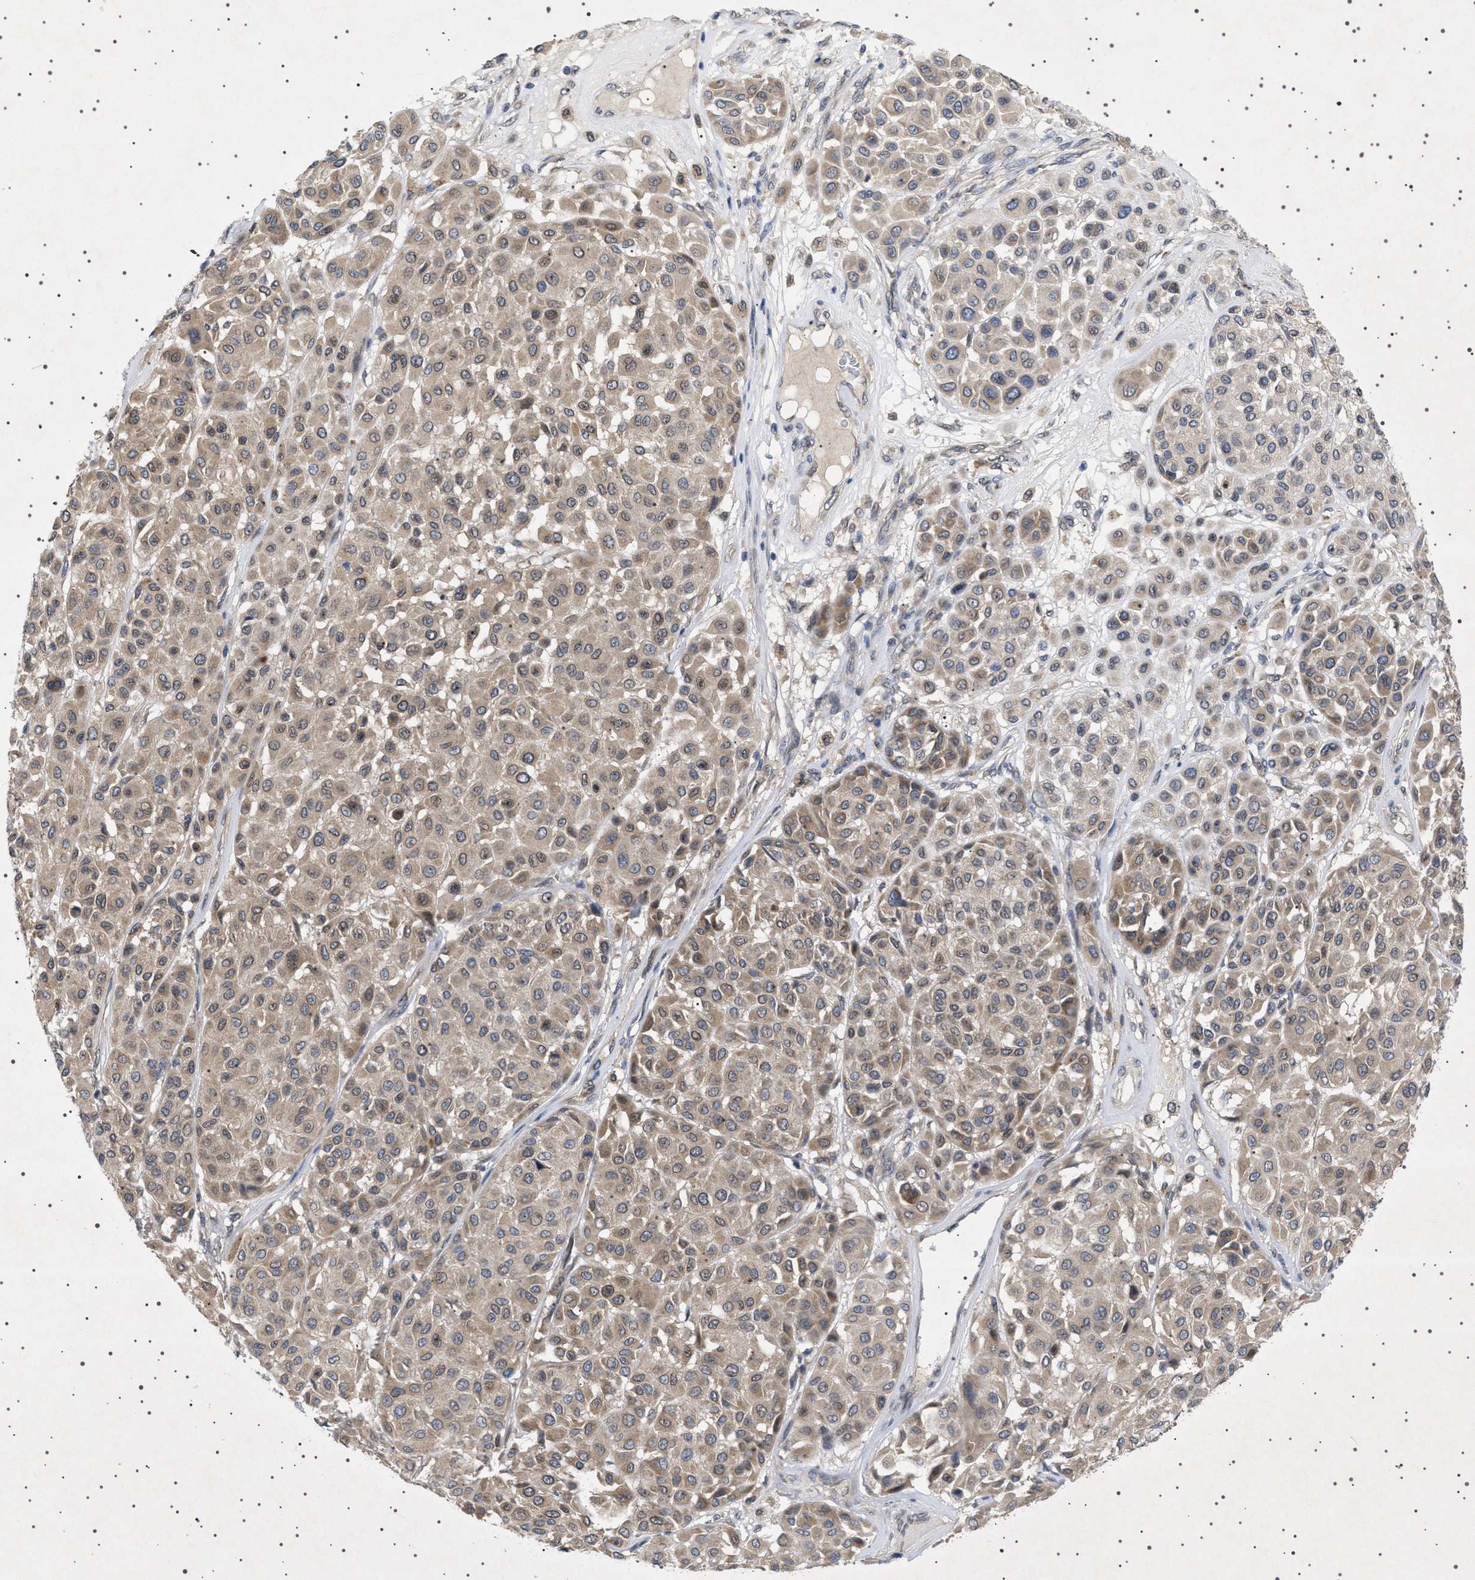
{"staining": {"intensity": "moderate", "quantity": "25%-75%", "location": "cytoplasmic/membranous,nuclear"}, "tissue": "melanoma", "cell_type": "Tumor cells", "image_type": "cancer", "snomed": [{"axis": "morphology", "description": "Malignant melanoma, Metastatic site"}, {"axis": "topography", "description": "Soft tissue"}], "caption": "Moderate cytoplasmic/membranous and nuclear expression for a protein is present in approximately 25%-75% of tumor cells of malignant melanoma (metastatic site) using immunohistochemistry.", "gene": "NUP93", "patient": {"sex": "male", "age": 41}}